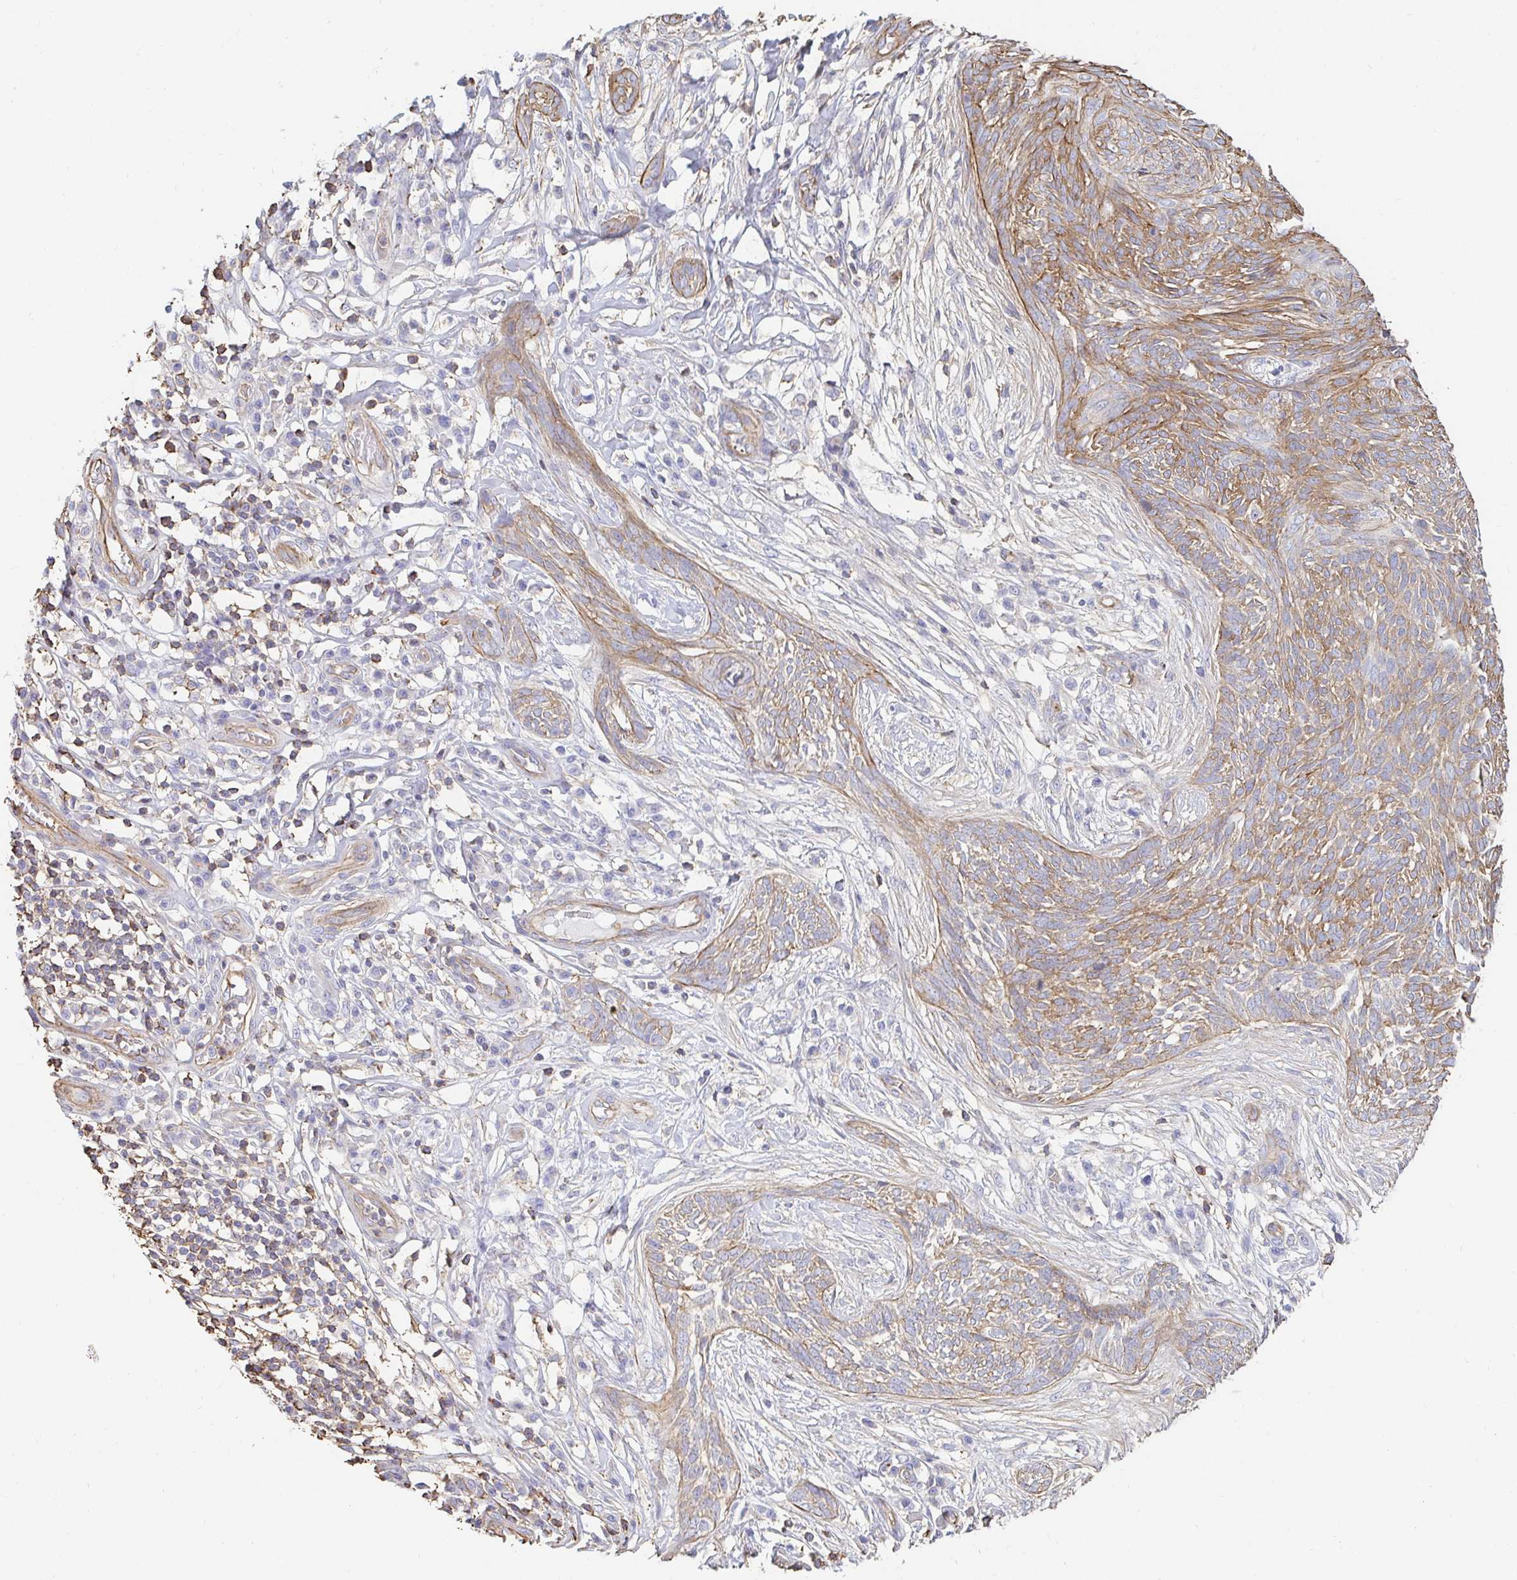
{"staining": {"intensity": "moderate", "quantity": "25%-75%", "location": "cytoplasmic/membranous"}, "tissue": "skin cancer", "cell_type": "Tumor cells", "image_type": "cancer", "snomed": [{"axis": "morphology", "description": "Basal cell carcinoma"}, {"axis": "topography", "description": "Skin"}, {"axis": "topography", "description": "Skin, foot"}], "caption": "Tumor cells display medium levels of moderate cytoplasmic/membranous staining in approximately 25%-75% of cells in skin basal cell carcinoma.", "gene": "PTPN14", "patient": {"sex": "female", "age": 86}}